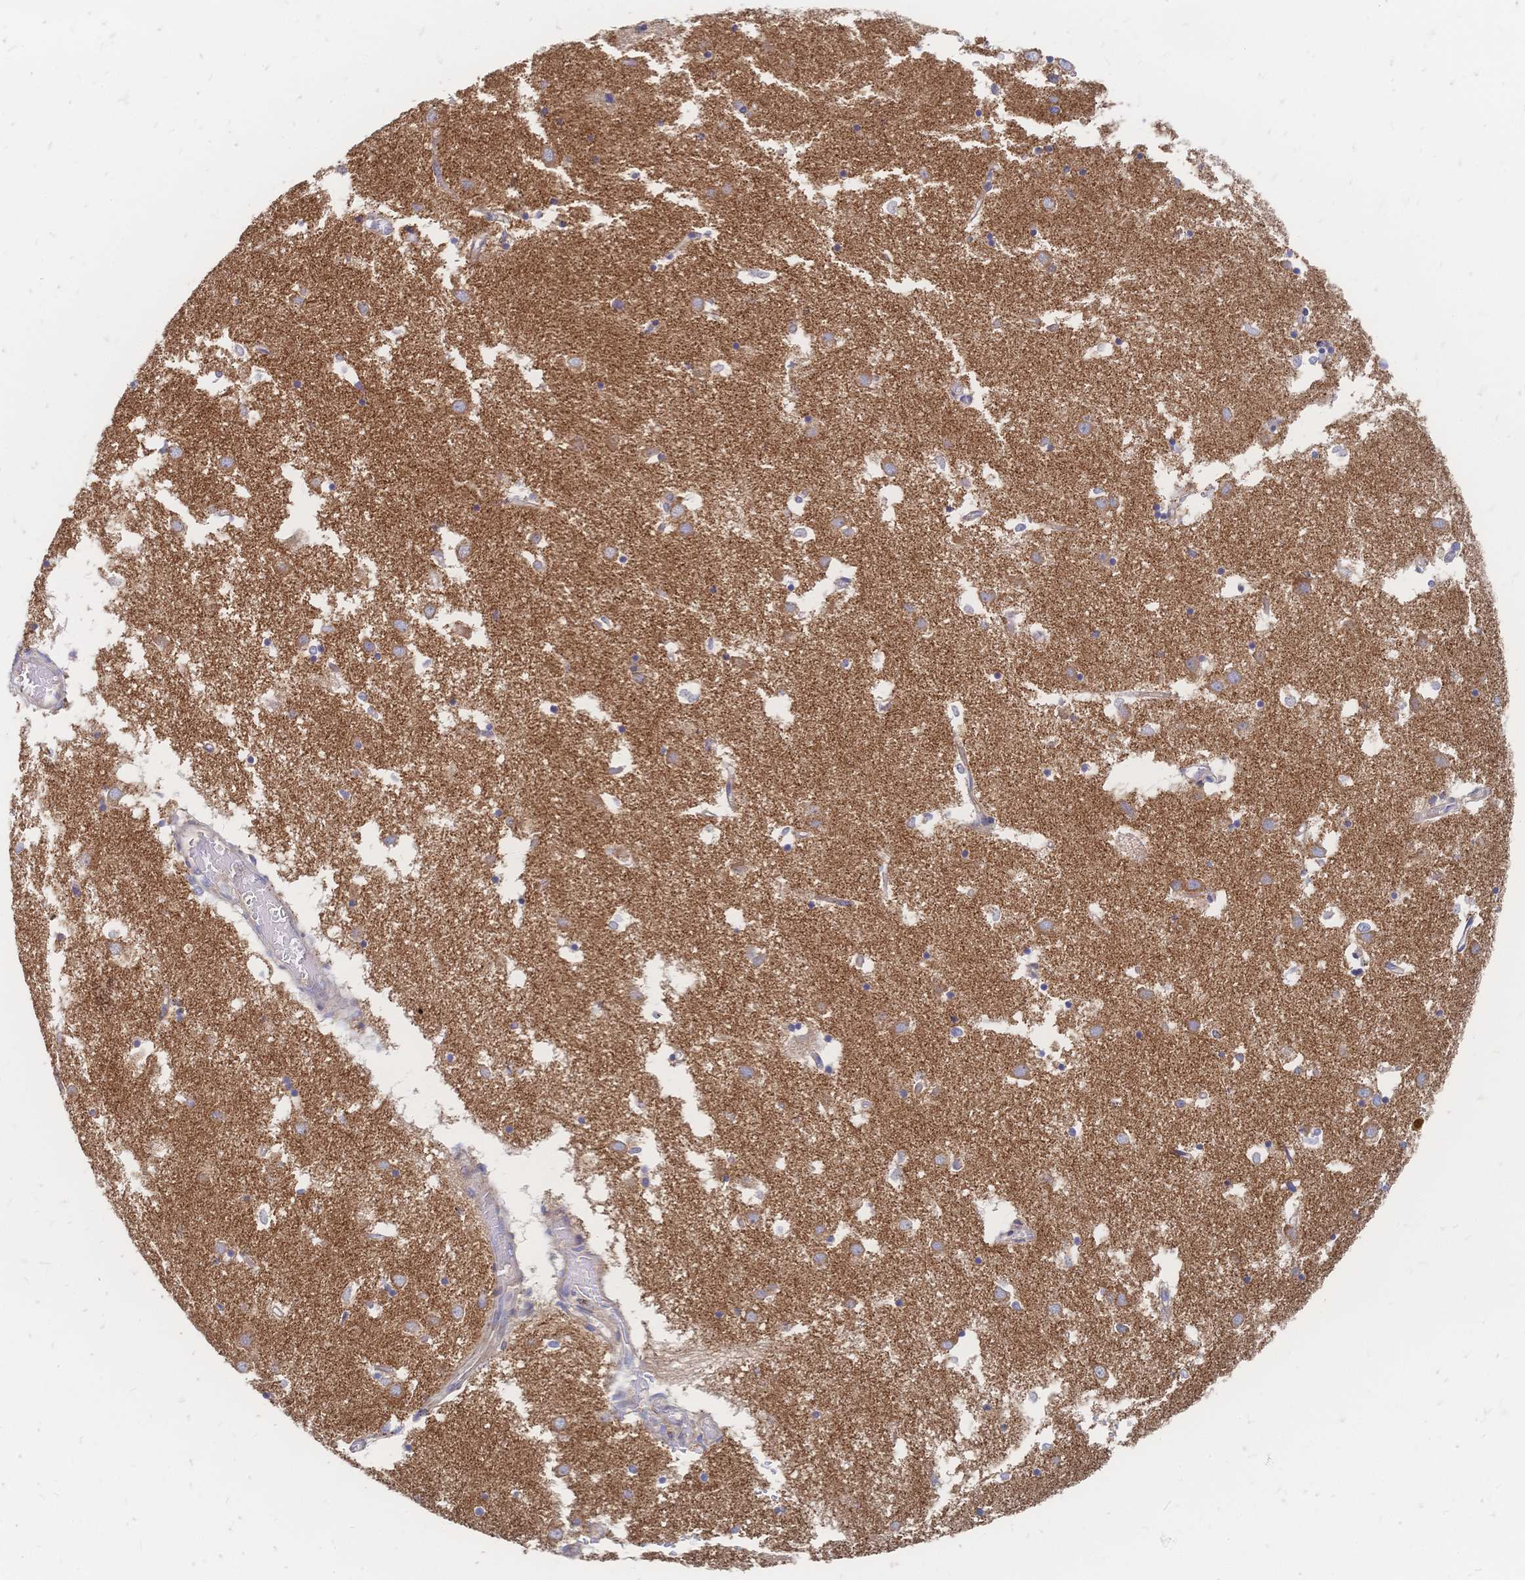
{"staining": {"intensity": "moderate", "quantity": "<25%", "location": "cytoplasmic/membranous"}, "tissue": "caudate", "cell_type": "Glial cells", "image_type": "normal", "snomed": [{"axis": "morphology", "description": "Normal tissue, NOS"}, {"axis": "topography", "description": "Lateral ventricle wall"}], "caption": "Caudate stained for a protein (brown) reveals moderate cytoplasmic/membranous positive staining in approximately <25% of glial cells.", "gene": "SORBS1", "patient": {"sex": "male", "age": 70}}